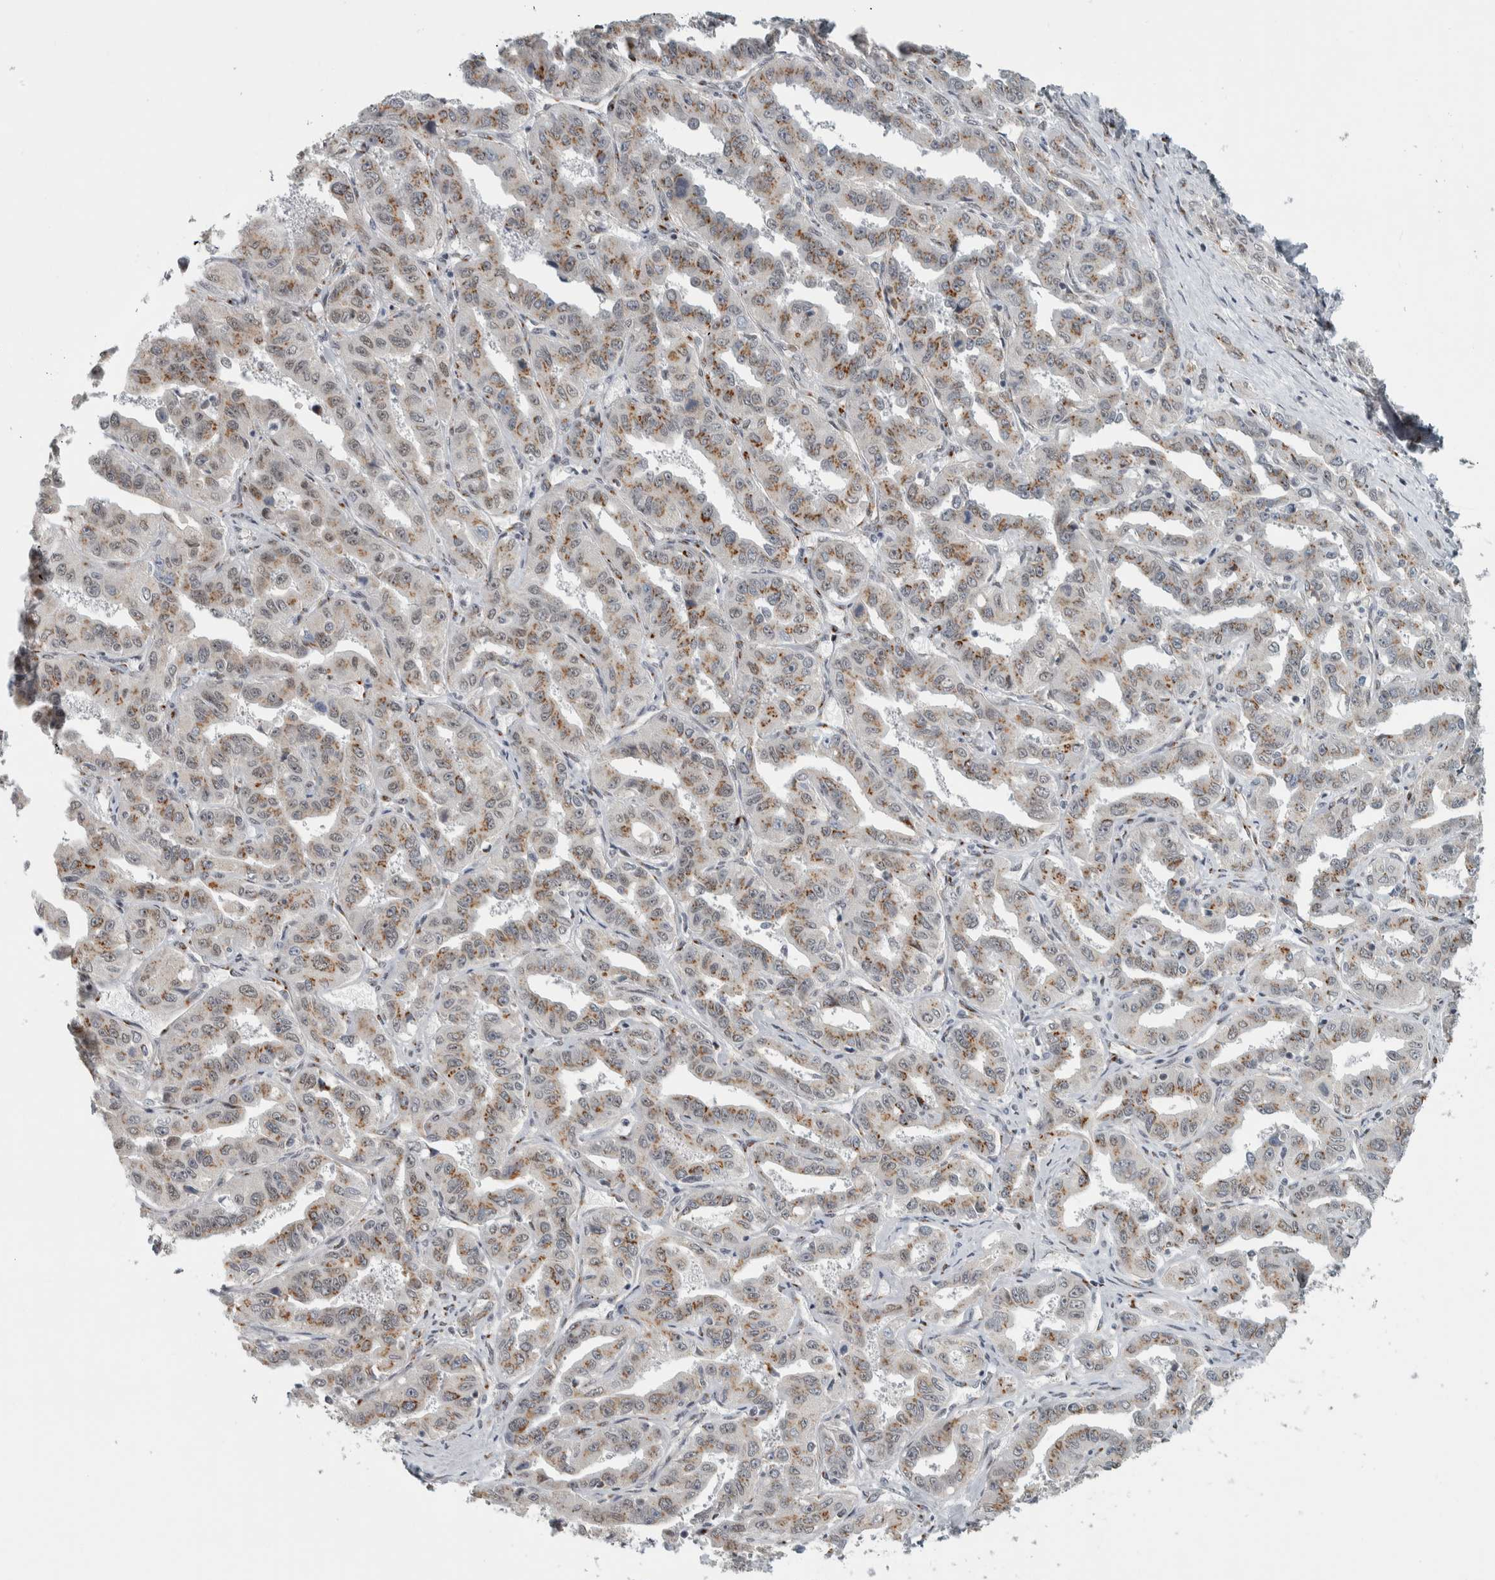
{"staining": {"intensity": "weak", "quantity": "25%-75%", "location": "cytoplasmic/membranous"}, "tissue": "liver cancer", "cell_type": "Tumor cells", "image_type": "cancer", "snomed": [{"axis": "morphology", "description": "Cholangiocarcinoma"}, {"axis": "topography", "description": "Liver"}], "caption": "This image demonstrates IHC staining of human liver cholangiocarcinoma, with low weak cytoplasmic/membranous positivity in approximately 25%-75% of tumor cells.", "gene": "ZMYND8", "patient": {"sex": "male", "age": 59}}